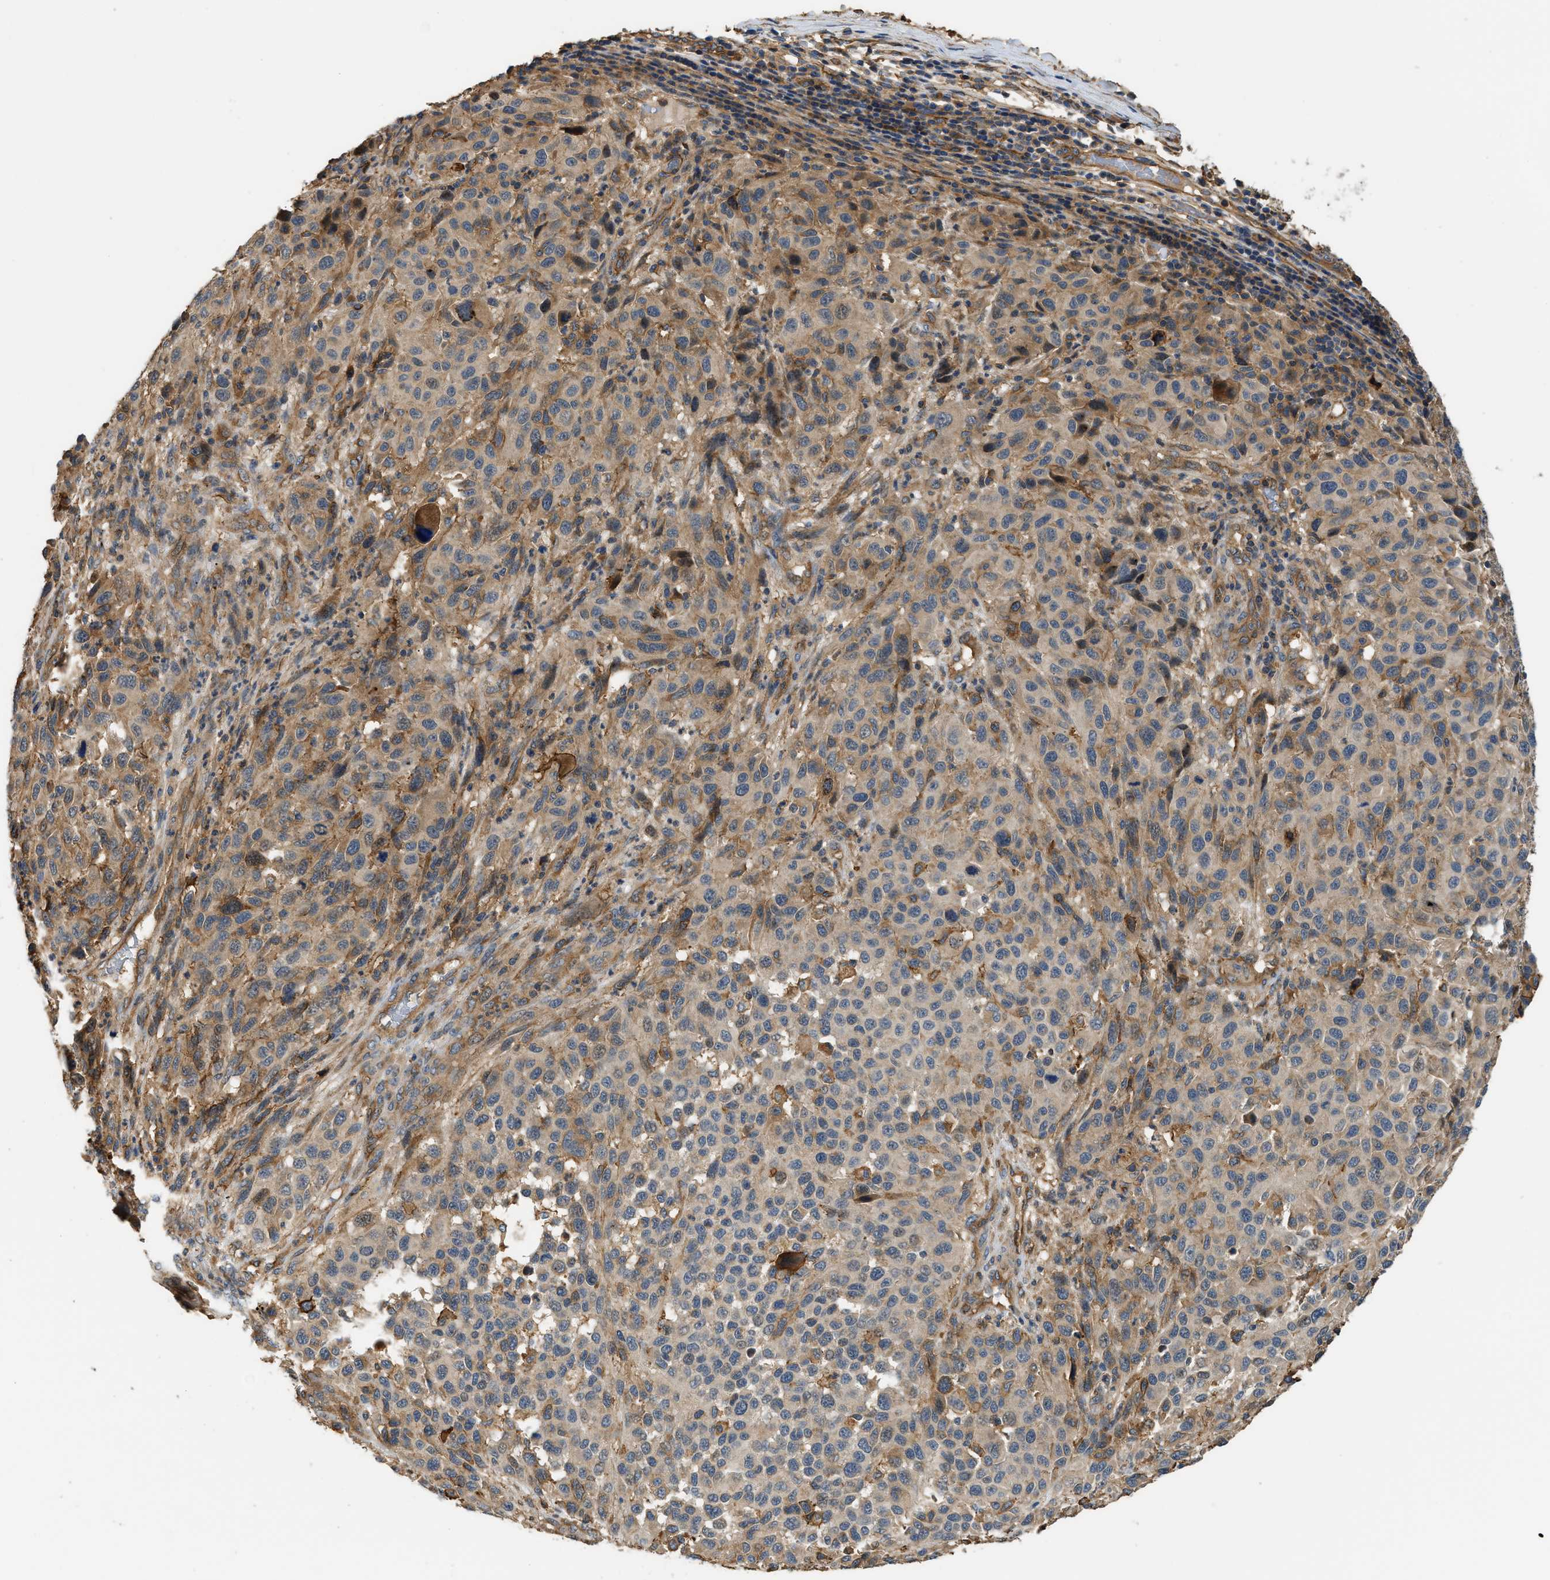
{"staining": {"intensity": "moderate", "quantity": ">75%", "location": "cytoplasmic/membranous"}, "tissue": "melanoma", "cell_type": "Tumor cells", "image_type": "cancer", "snomed": [{"axis": "morphology", "description": "Malignant melanoma, Metastatic site"}, {"axis": "topography", "description": "Lymph node"}], "caption": "High-magnification brightfield microscopy of melanoma stained with DAB (3,3'-diaminobenzidine) (brown) and counterstained with hematoxylin (blue). tumor cells exhibit moderate cytoplasmic/membranous staining is present in approximately>75% of cells.", "gene": "DDHD2", "patient": {"sex": "male", "age": 61}}